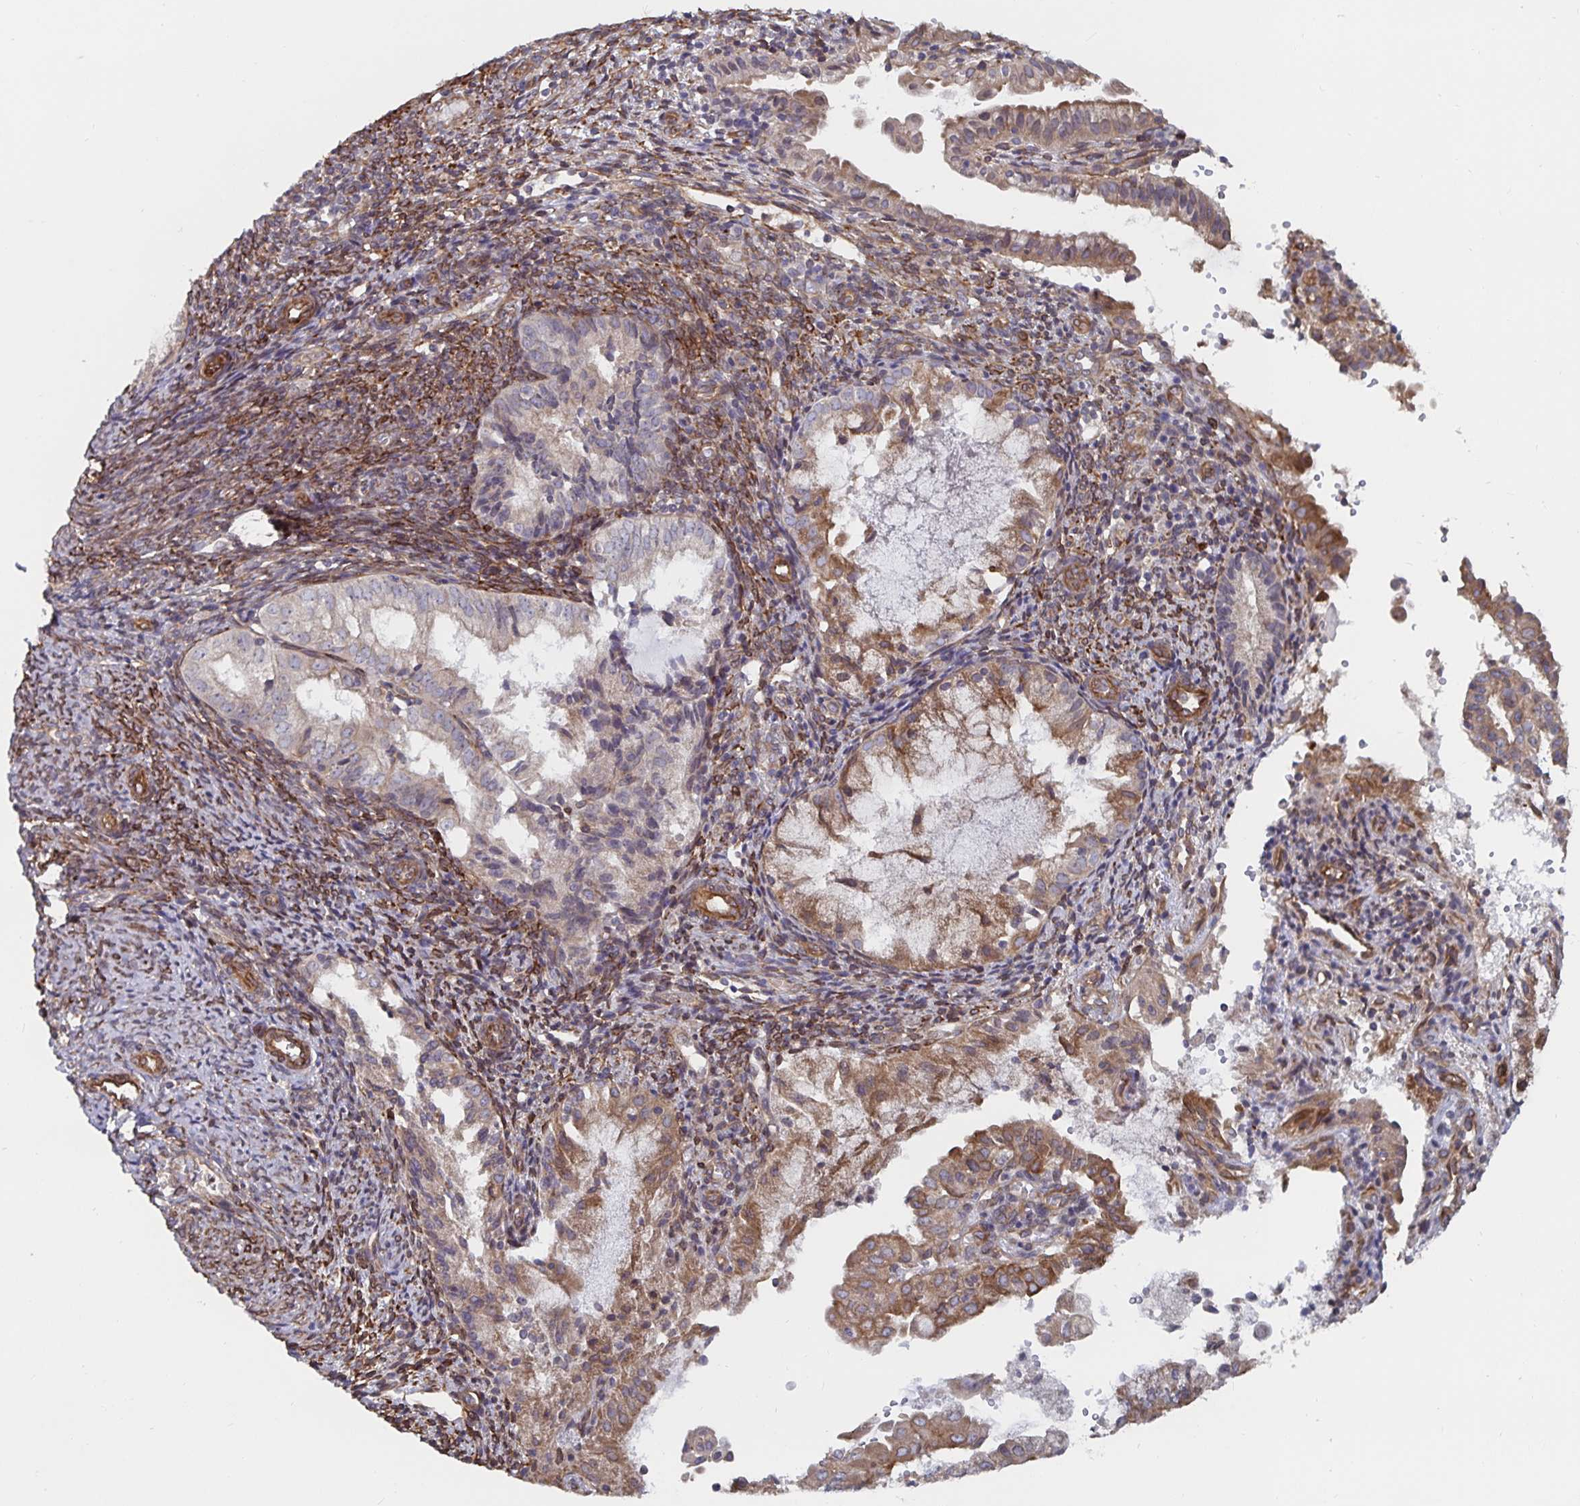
{"staining": {"intensity": "moderate", "quantity": "25%-75%", "location": "cytoplasmic/membranous"}, "tissue": "endometrial cancer", "cell_type": "Tumor cells", "image_type": "cancer", "snomed": [{"axis": "morphology", "description": "Adenocarcinoma, NOS"}, {"axis": "topography", "description": "Endometrium"}], "caption": "Protein staining by IHC exhibits moderate cytoplasmic/membranous staining in about 25%-75% of tumor cells in endometrial cancer (adenocarcinoma).", "gene": "BCAP29", "patient": {"sex": "female", "age": 55}}